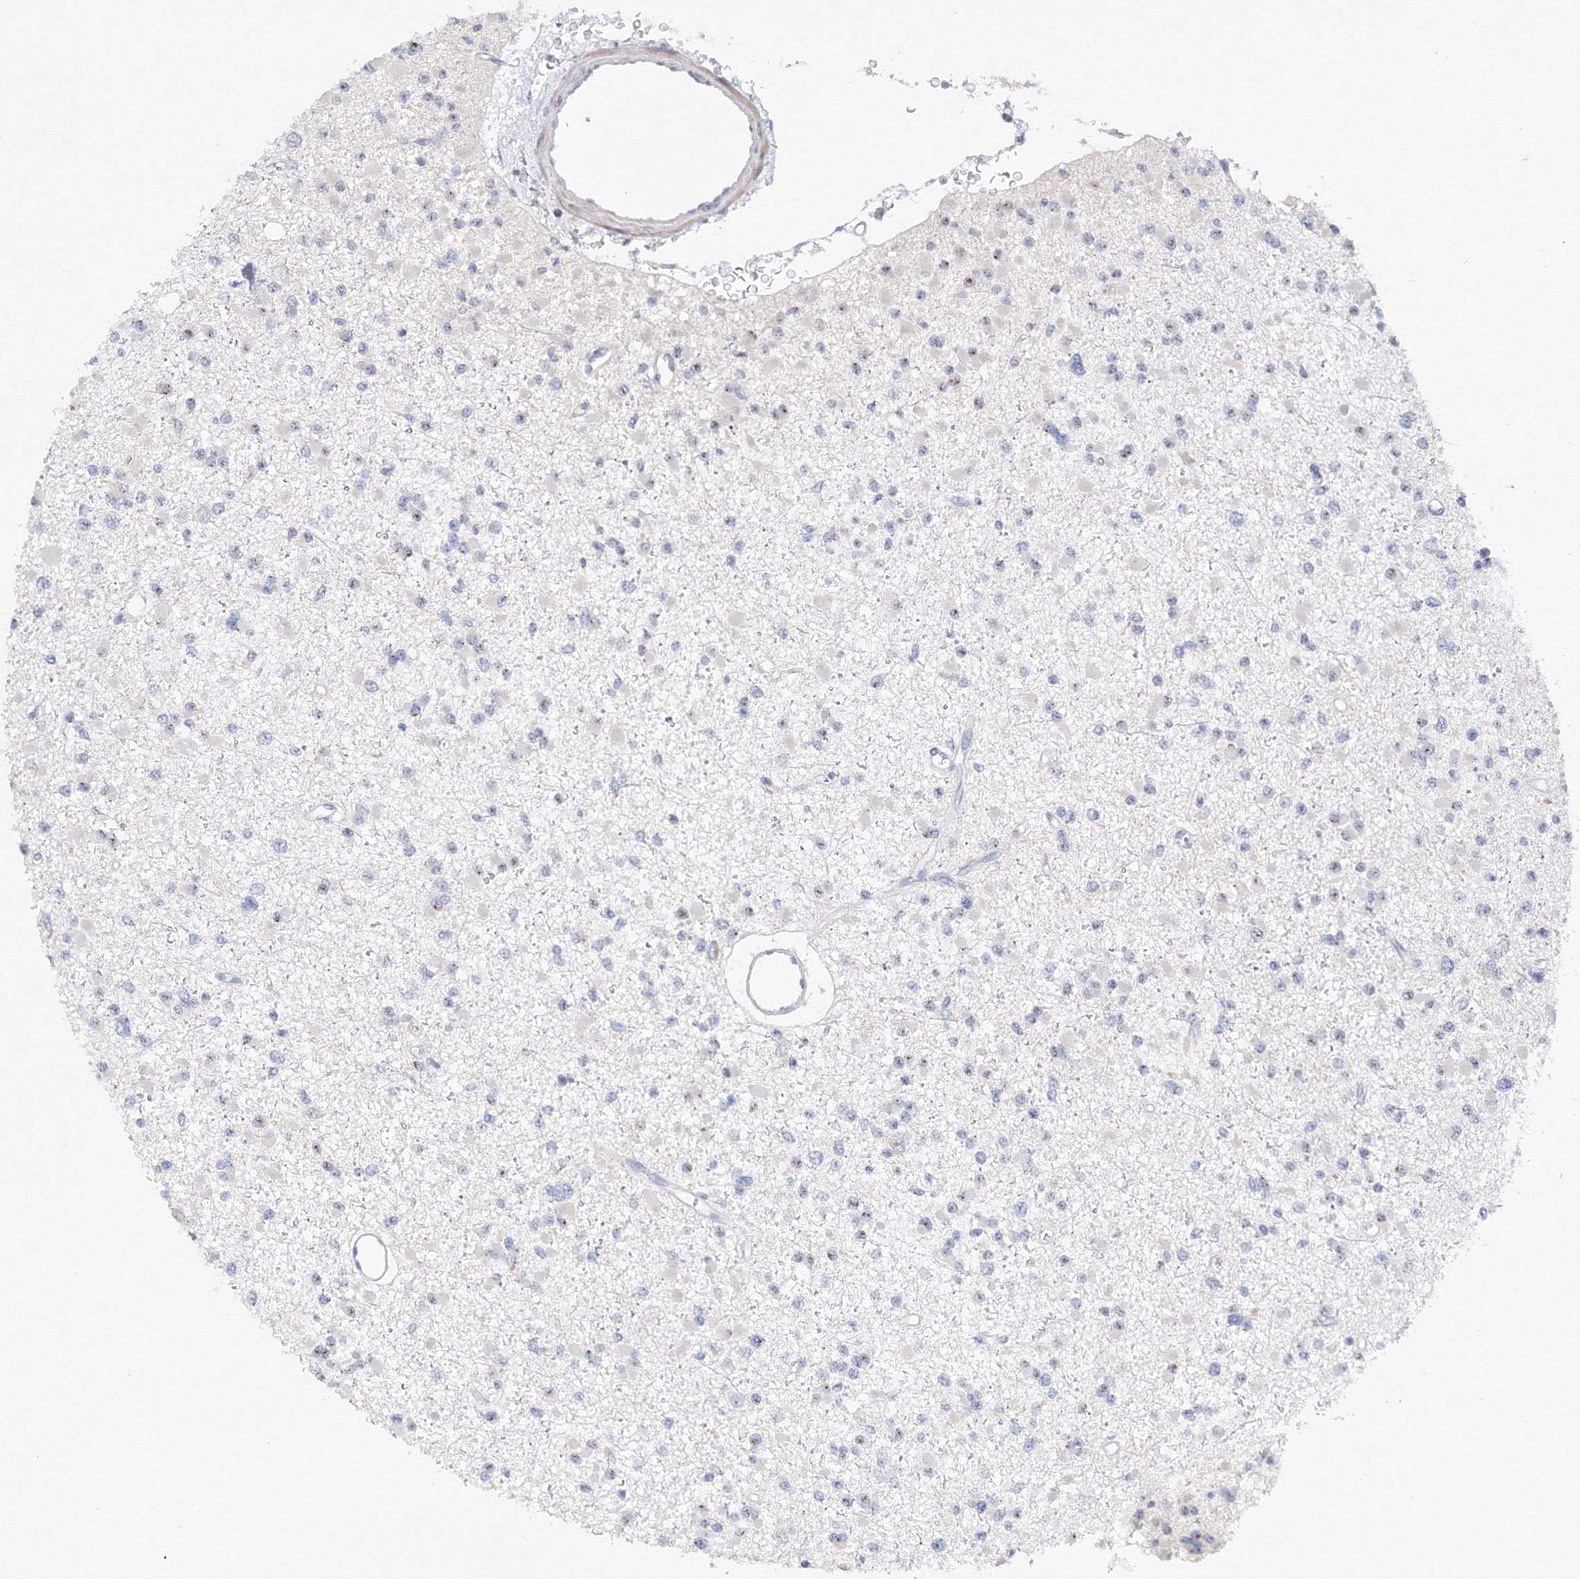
{"staining": {"intensity": "negative", "quantity": "none", "location": "none"}, "tissue": "glioma", "cell_type": "Tumor cells", "image_type": "cancer", "snomed": [{"axis": "morphology", "description": "Glioma, malignant, Low grade"}, {"axis": "topography", "description": "Brain"}], "caption": "High power microscopy histopathology image of an immunohistochemistry histopathology image of glioma, revealing no significant staining in tumor cells.", "gene": "DIS3L2", "patient": {"sex": "female", "age": 22}}